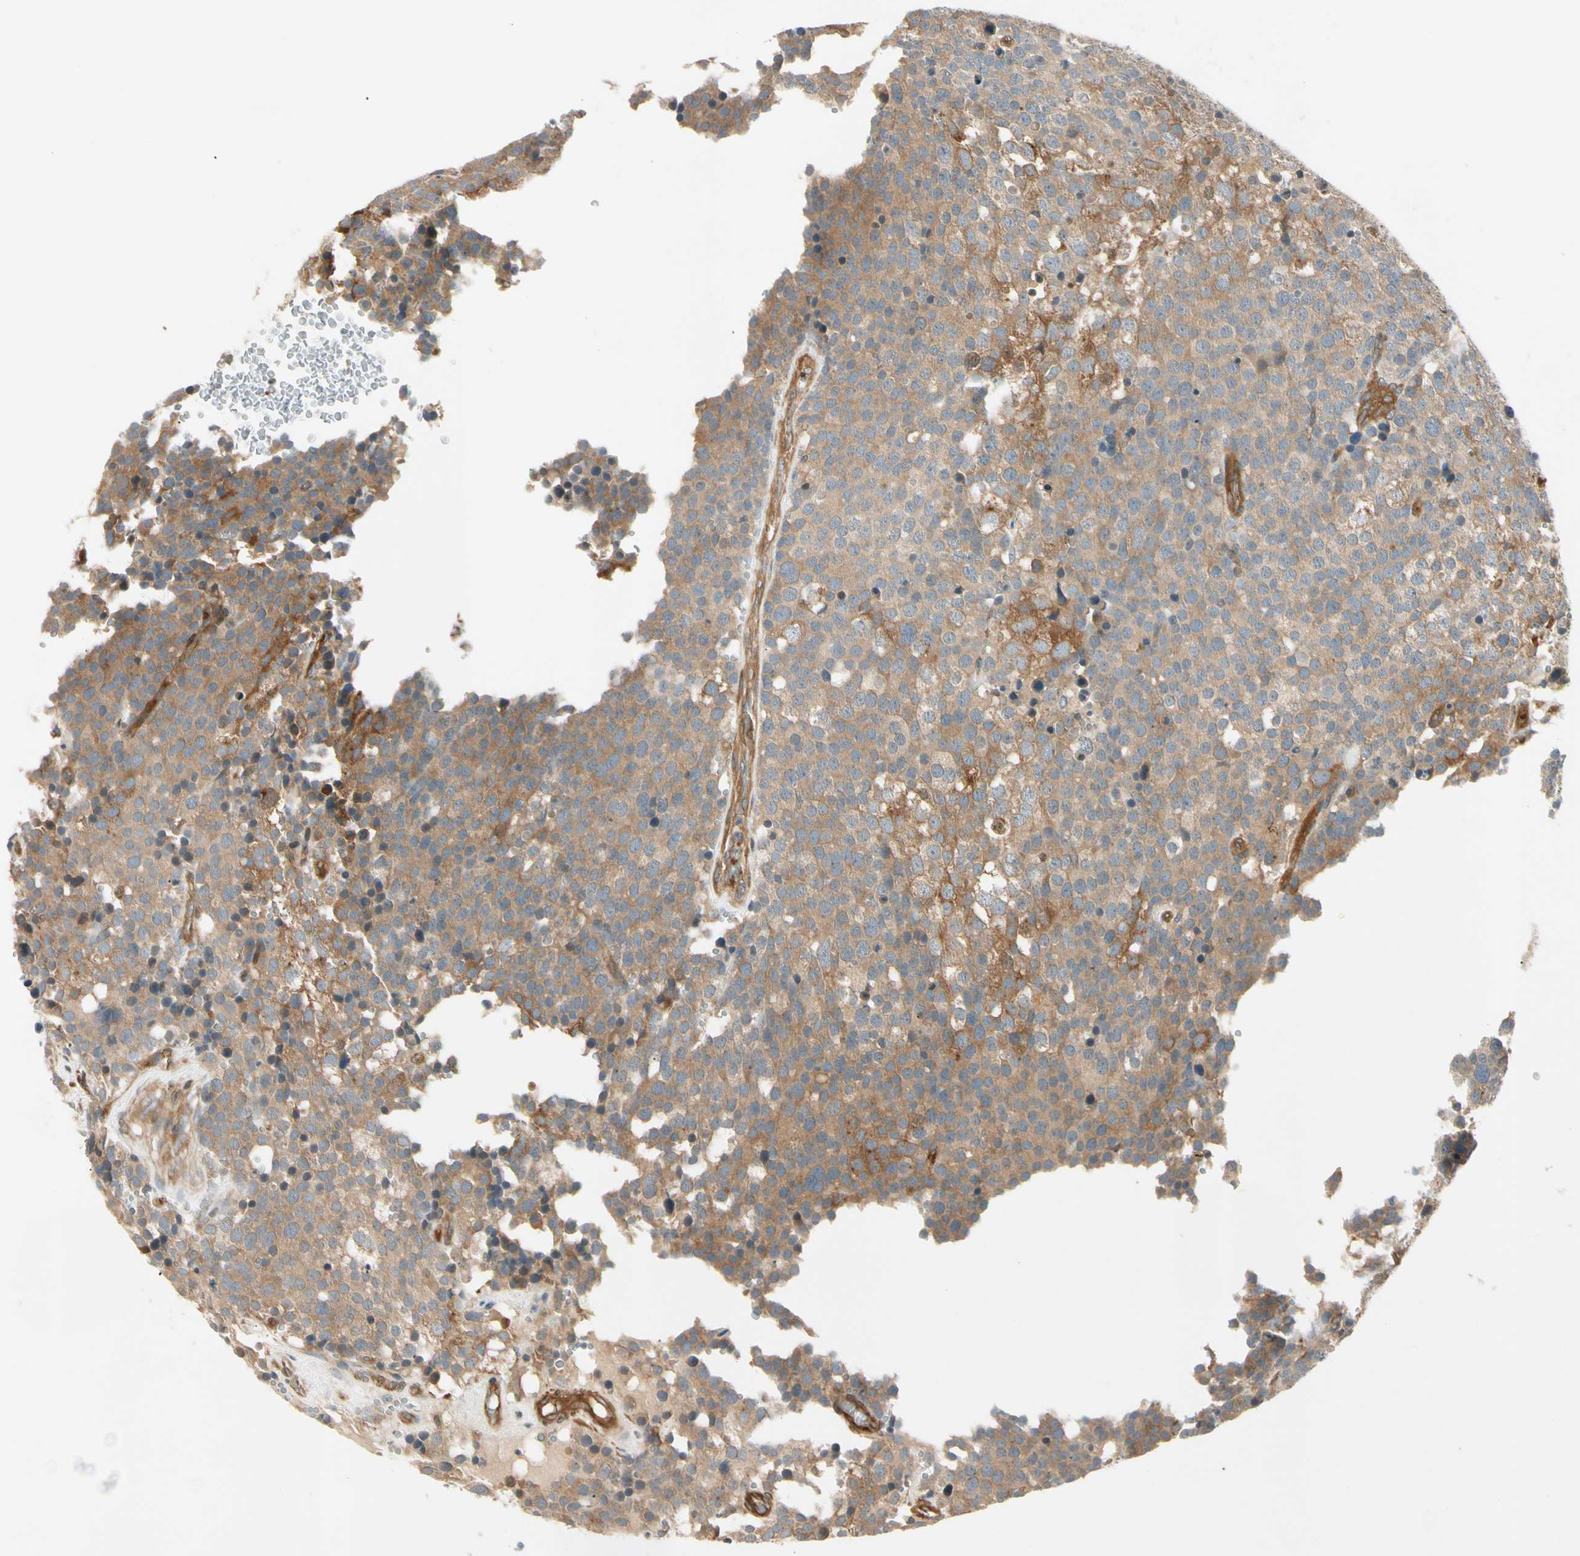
{"staining": {"intensity": "moderate", "quantity": ">75%", "location": "cytoplasmic/membranous"}, "tissue": "testis cancer", "cell_type": "Tumor cells", "image_type": "cancer", "snomed": [{"axis": "morphology", "description": "Seminoma, NOS"}, {"axis": "topography", "description": "Testis"}], "caption": "A brown stain labels moderate cytoplasmic/membranous expression of a protein in human testis seminoma tumor cells.", "gene": "ROCK2", "patient": {"sex": "male", "age": 71}}